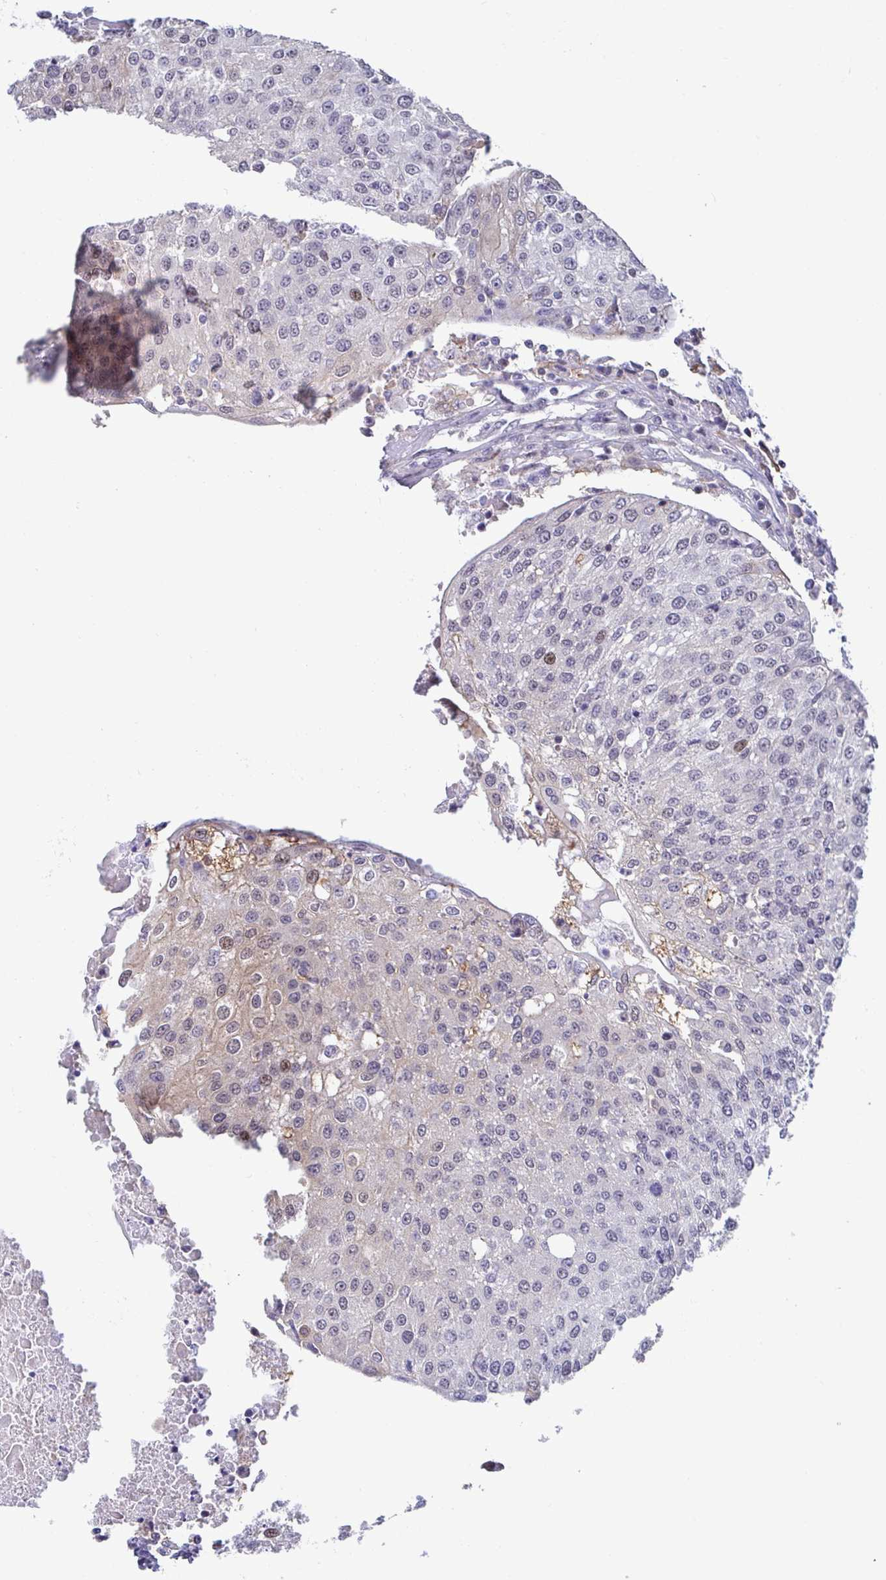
{"staining": {"intensity": "moderate", "quantity": "<25%", "location": "nuclear"}, "tissue": "urothelial cancer", "cell_type": "Tumor cells", "image_type": "cancer", "snomed": [{"axis": "morphology", "description": "Urothelial carcinoma, High grade"}, {"axis": "topography", "description": "Urinary bladder"}], "caption": "A histopathology image of high-grade urothelial carcinoma stained for a protein shows moderate nuclear brown staining in tumor cells.", "gene": "WDR72", "patient": {"sex": "female", "age": 85}}